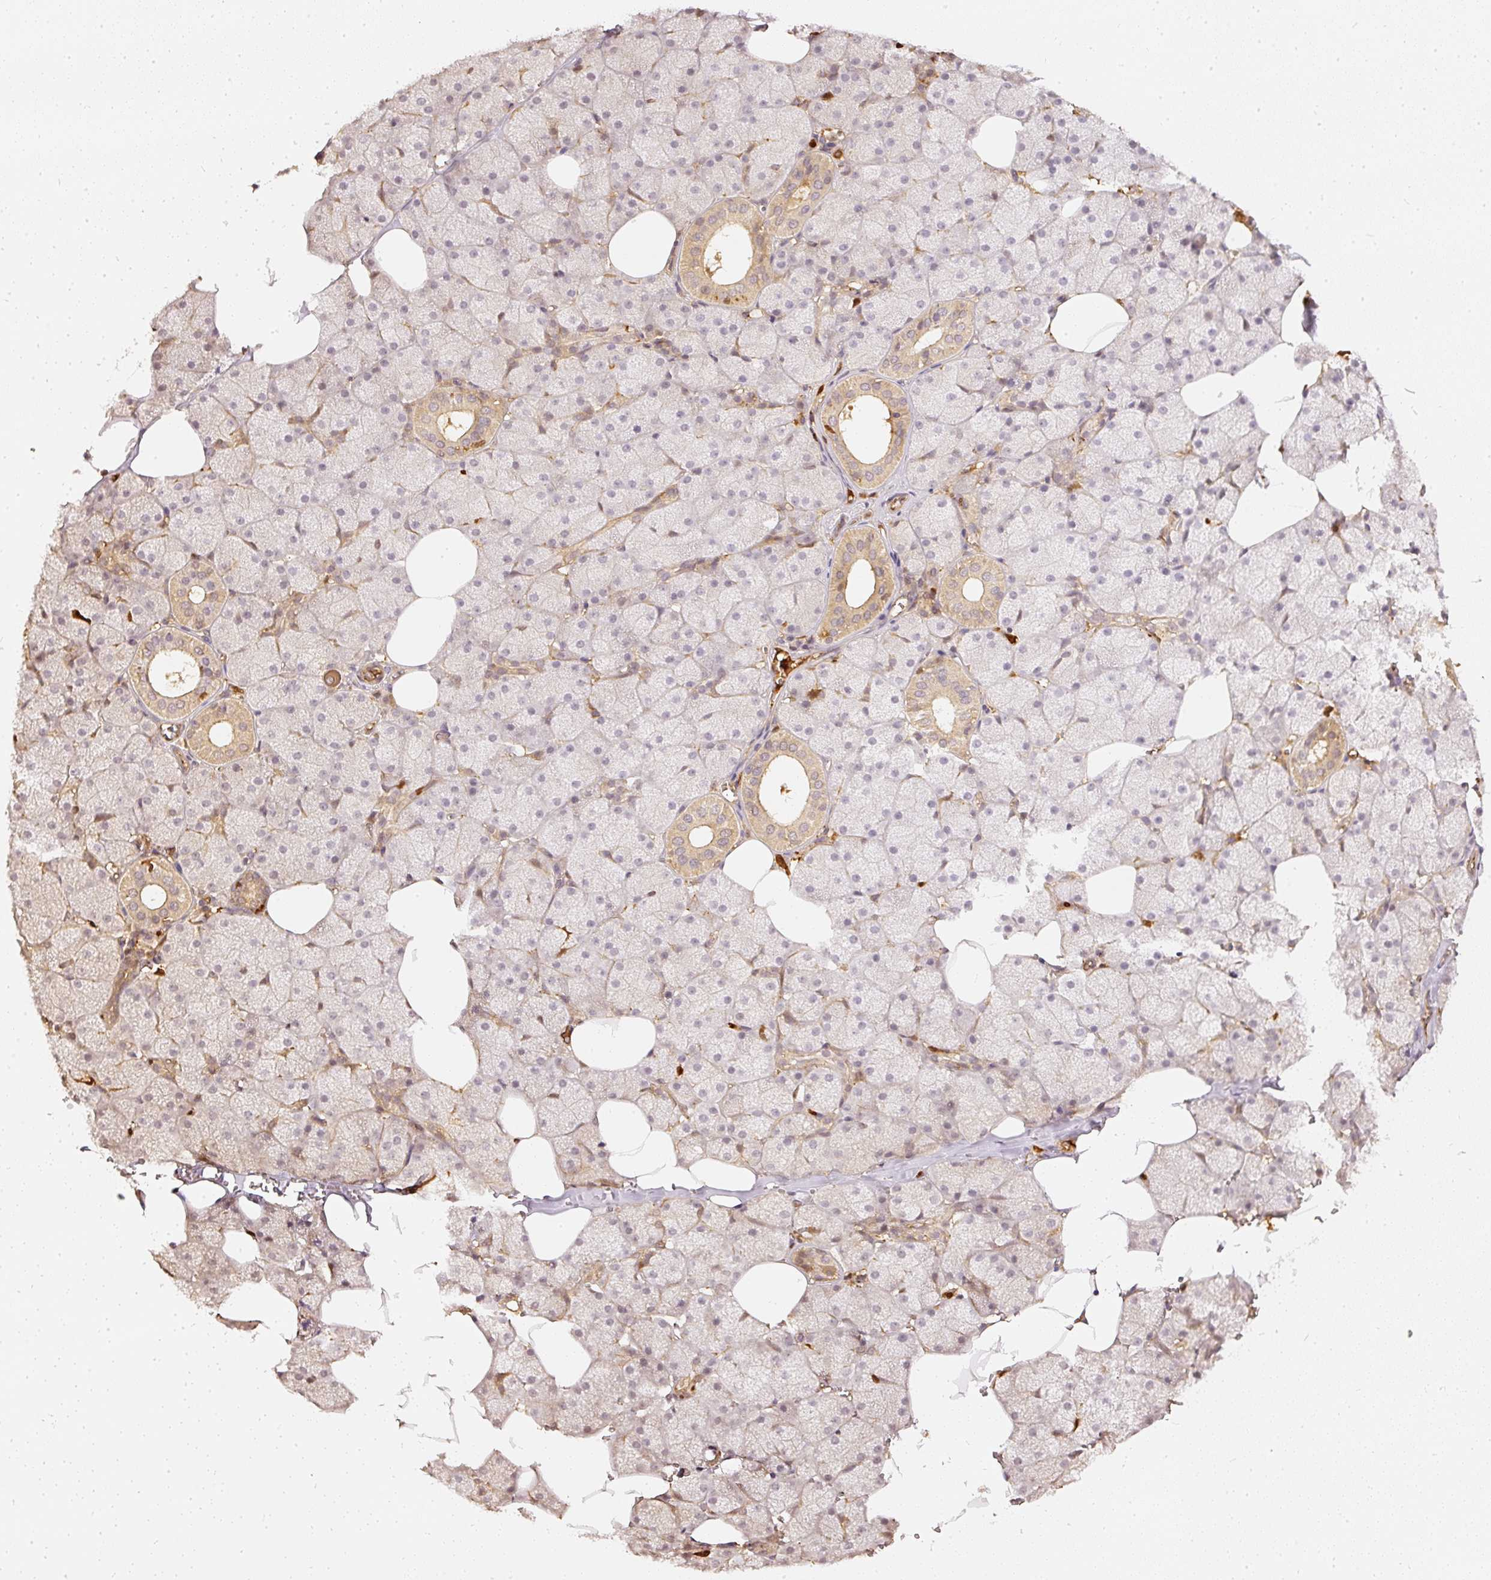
{"staining": {"intensity": "moderate", "quantity": "25%-75%", "location": "cytoplasmic/membranous"}, "tissue": "salivary gland", "cell_type": "Glandular cells", "image_type": "normal", "snomed": [{"axis": "morphology", "description": "Normal tissue, NOS"}, {"axis": "topography", "description": "Salivary gland"}, {"axis": "topography", "description": "Peripheral nerve tissue"}], "caption": "Human salivary gland stained with a brown dye reveals moderate cytoplasmic/membranous positive expression in about 25%-75% of glandular cells.", "gene": "PFN1", "patient": {"sex": "male", "age": 38}}